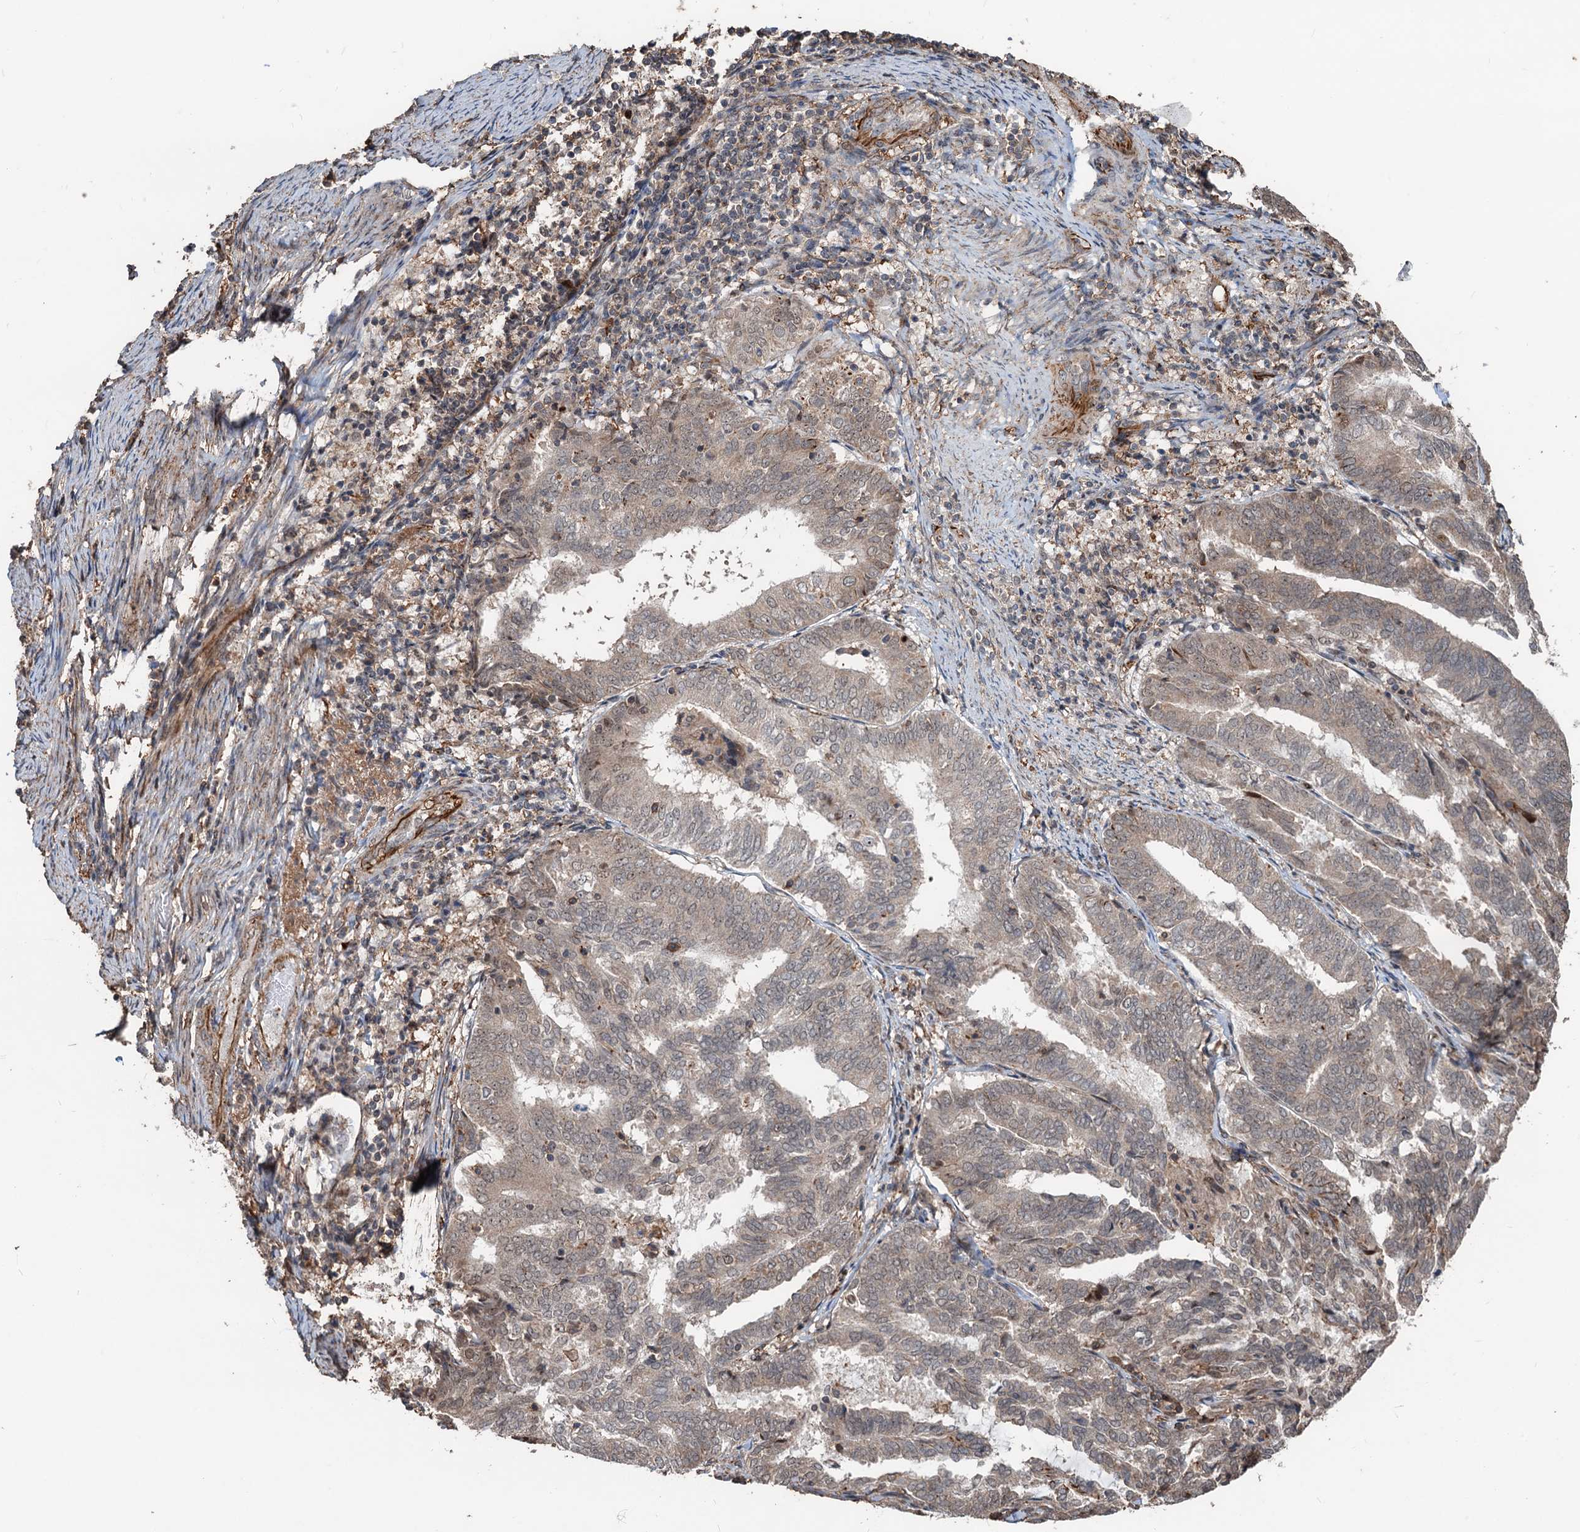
{"staining": {"intensity": "weak", "quantity": ">75%", "location": "cytoplasmic/membranous,nuclear"}, "tissue": "endometrial cancer", "cell_type": "Tumor cells", "image_type": "cancer", "snomed": [{"axis": "morphology", "description": "Adenocarcinoma, NOS"}, {"axis": "topography", "description": "Endometrium"}], "caption": "Weak cytoplasmic/membranous and nuclear positivity for a protein is identified in about >75% of tumor cells of endometrial cancer (adenocarcinoma) using immunohistochemistry.", "gene": "TMA16", "patient": {"sex": "female", "age": 80}}